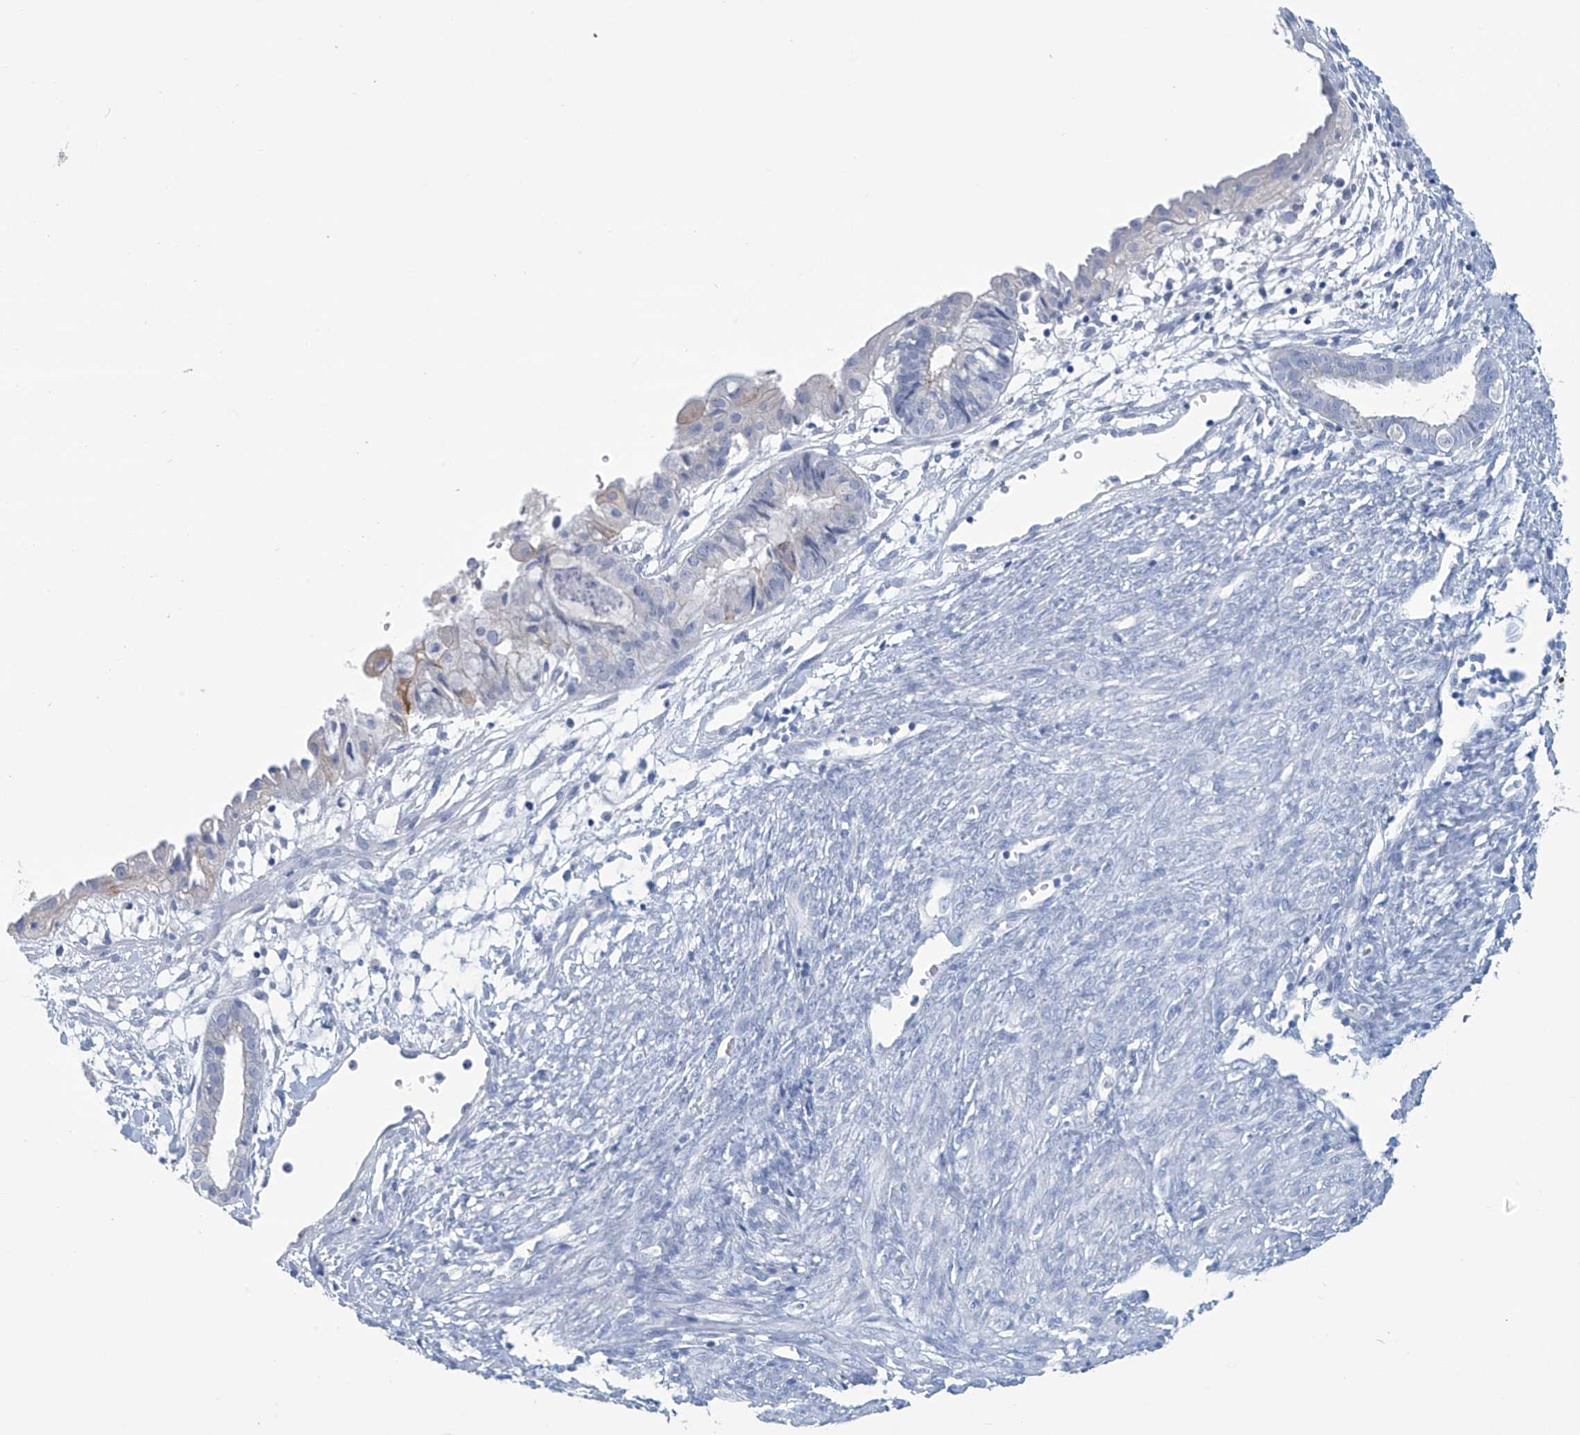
{"staining": {"intensity": "negative", "quantity": "none", "location": "none"}, "tissue": "cervical cancer", "cell_type": "Tumor cells", "image_type": "cancer", "snomed": [{"axis": "morphology", "description": "Normal tissue, NOS"}, {"axis": "morphology", "description": "Adenocarcinoma, NOS"}, {"axis": "topography", "description": "Cervix"}, {"axis": "topography", "description": "Endometrium"}], "caption": "This micrograph is of adenocarcinoma (cervical) stained with immunohistochemistry (IHC) to label a protein in brown with the nuclei are counter-stained blue. There is no staining in tumor cells. The staining is performed using DAB (3,3'-diaminobenzidine) brown chromogen with nuclei counter-stained in using hematoxylin.", "gene": "DSP", "patient": {"sex": "female", "age": 86}}